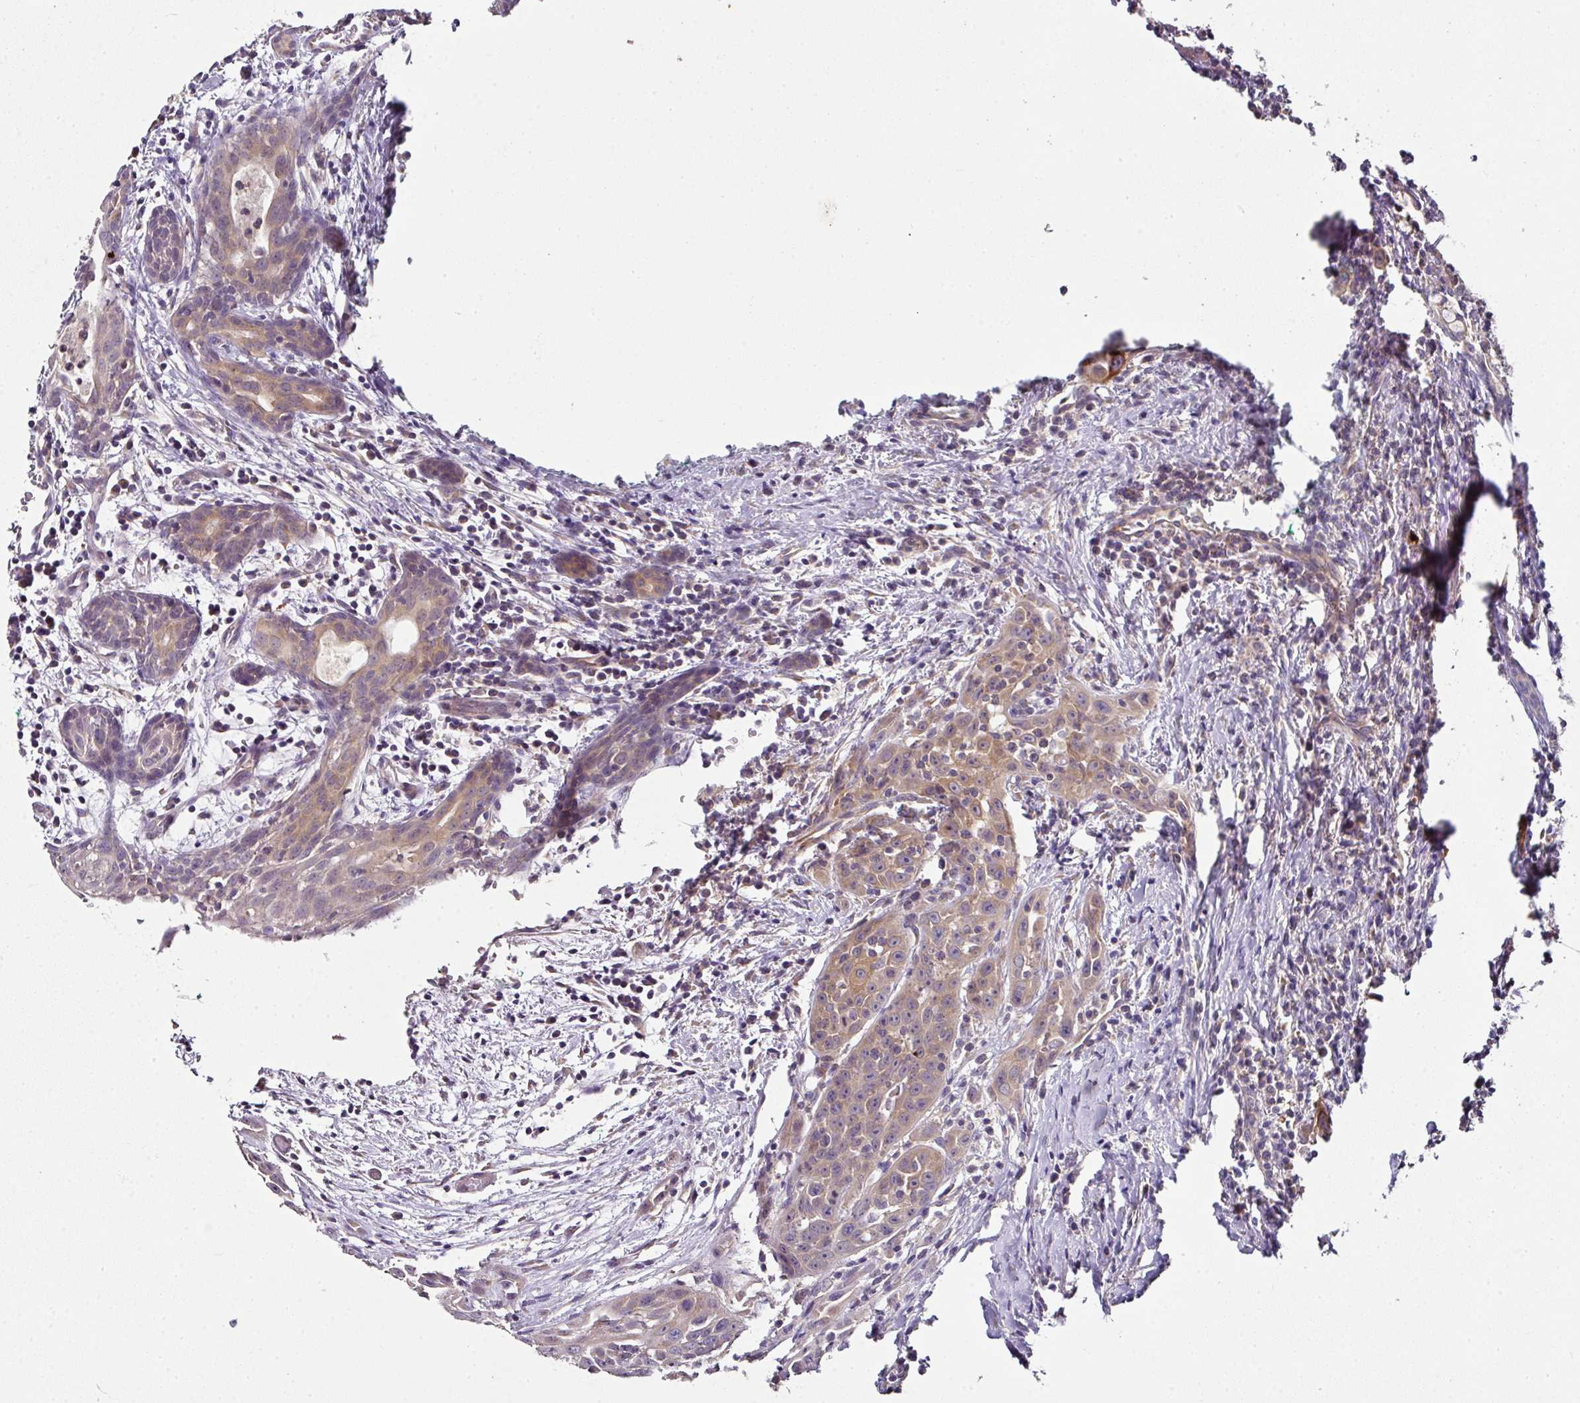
{"staining": {"intensity": "moderate", "quantity": ">75%", "location": "cytoplasmic/membranous"}, "tissue": "head and neck cancer", "cell_type": "Tumor cells", "image_type": "cancer", "snomed": [{"axis": "morphology", "description": "Squamous cell carcinoma, NOS"}, {"axis": "topography", "description": "Oral tissue"}, {"axis": "topography", "description": "Head-Neck"}], "caption": "Immunohistochemical staining of human head and neck squamous cell carcinoma demonstrates moderate cytoplasmic/membranous protein positivity in approximately >75% of tumor cells.", "gene": "SKIC2", "patient": {"sex": "female", "age": 50}}